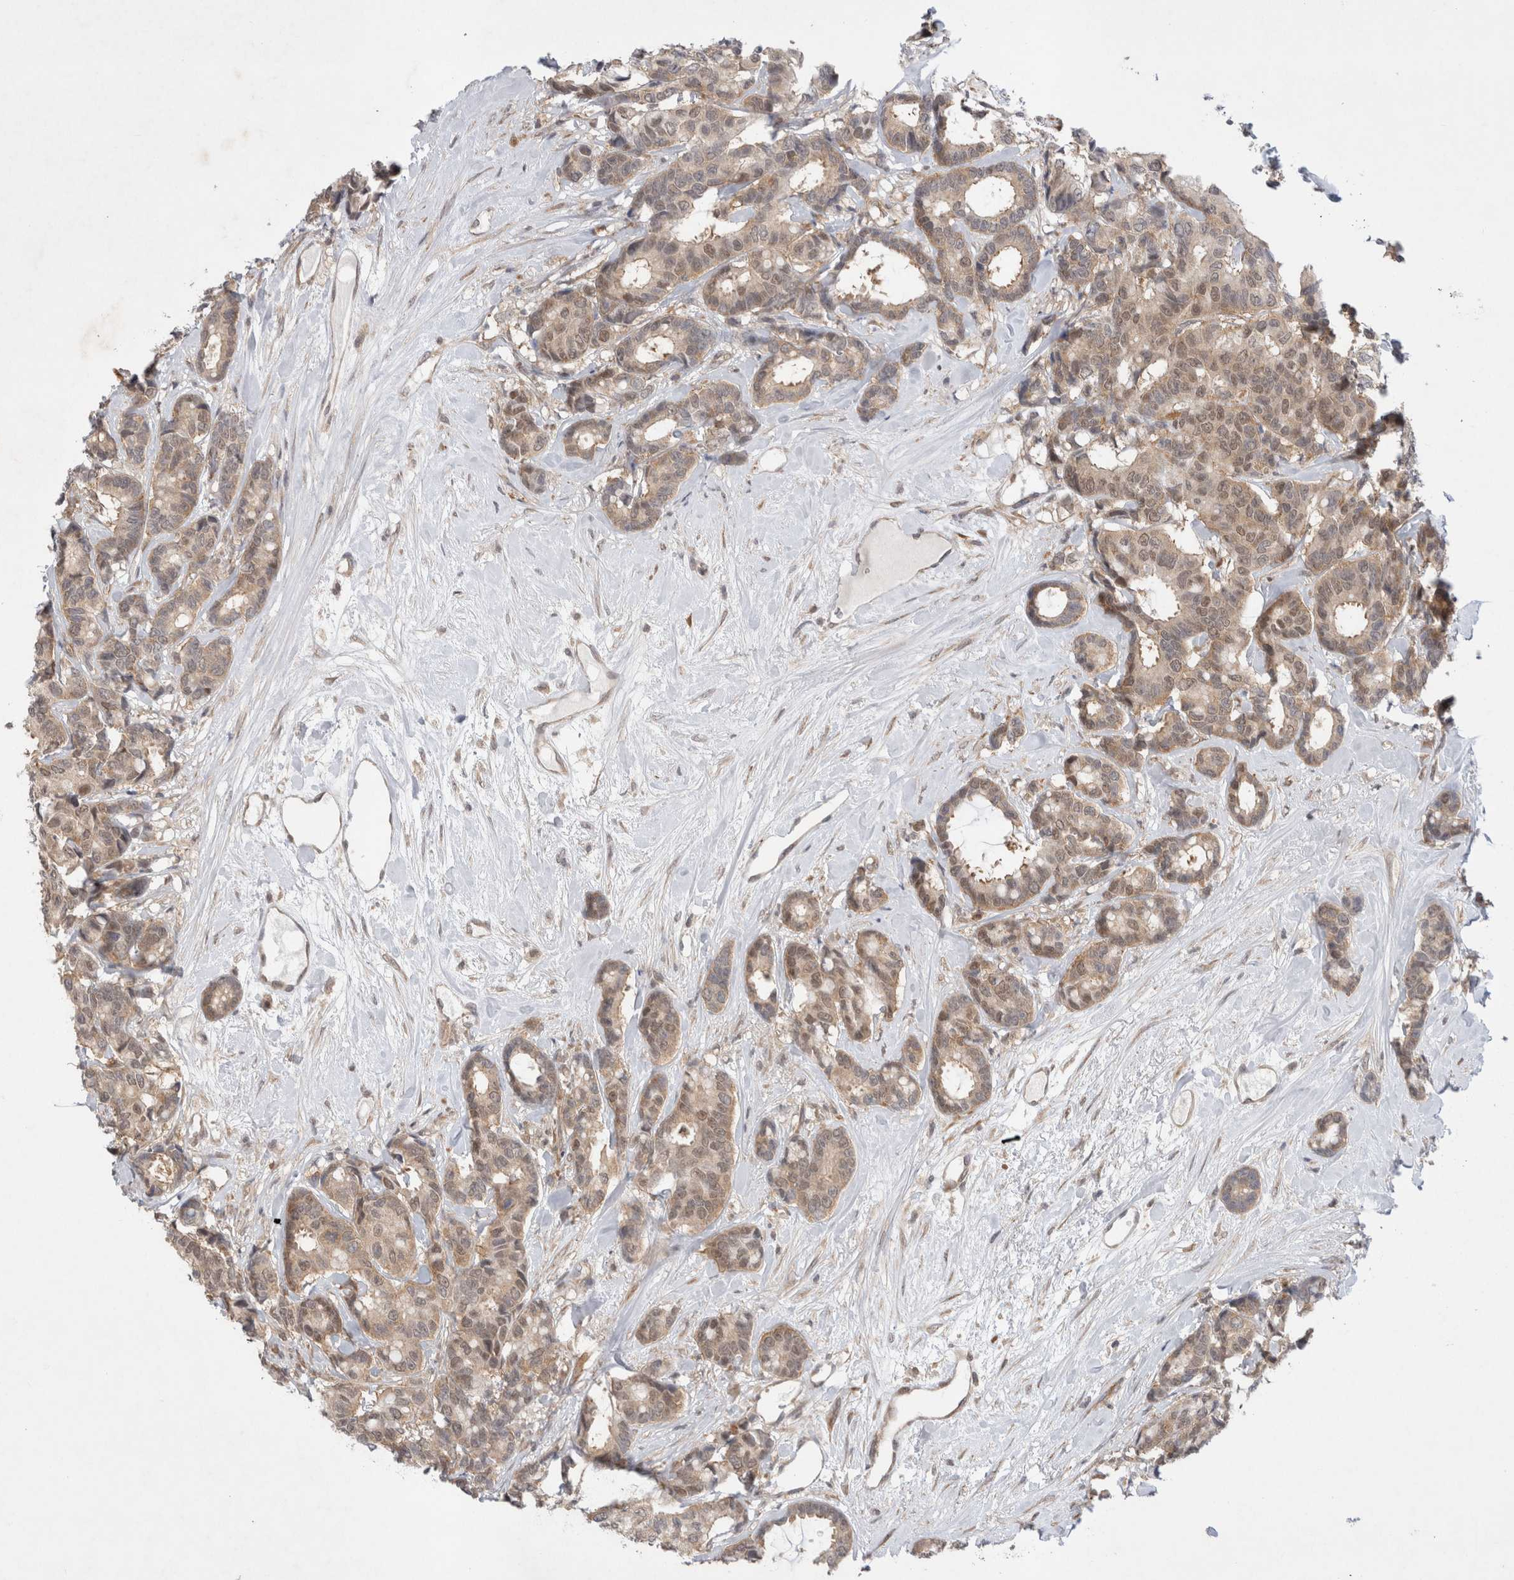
{"staining": {"intensity": "weak", "quantity": ">75%", "location": "cytoplasmic/membranous,nuclear"}, "tissue": "breast cancer", "cell_type": "Tumor cells", "image_type": "cancer", "snomed": [{"axis": "morphology", "description": "Duct carcinoma"}, {"axis": "topography", "description": "Breast"}], "caption": "This is a micrograph of immunohistochemistry (IHC) staining of breast intraductal carcinoma, which shows weak staining in the cytoplasmic/membranous and nuclear of tumor cells.", "gene": "EIF3E", "patient": {"sex": "female", "age": 87}}